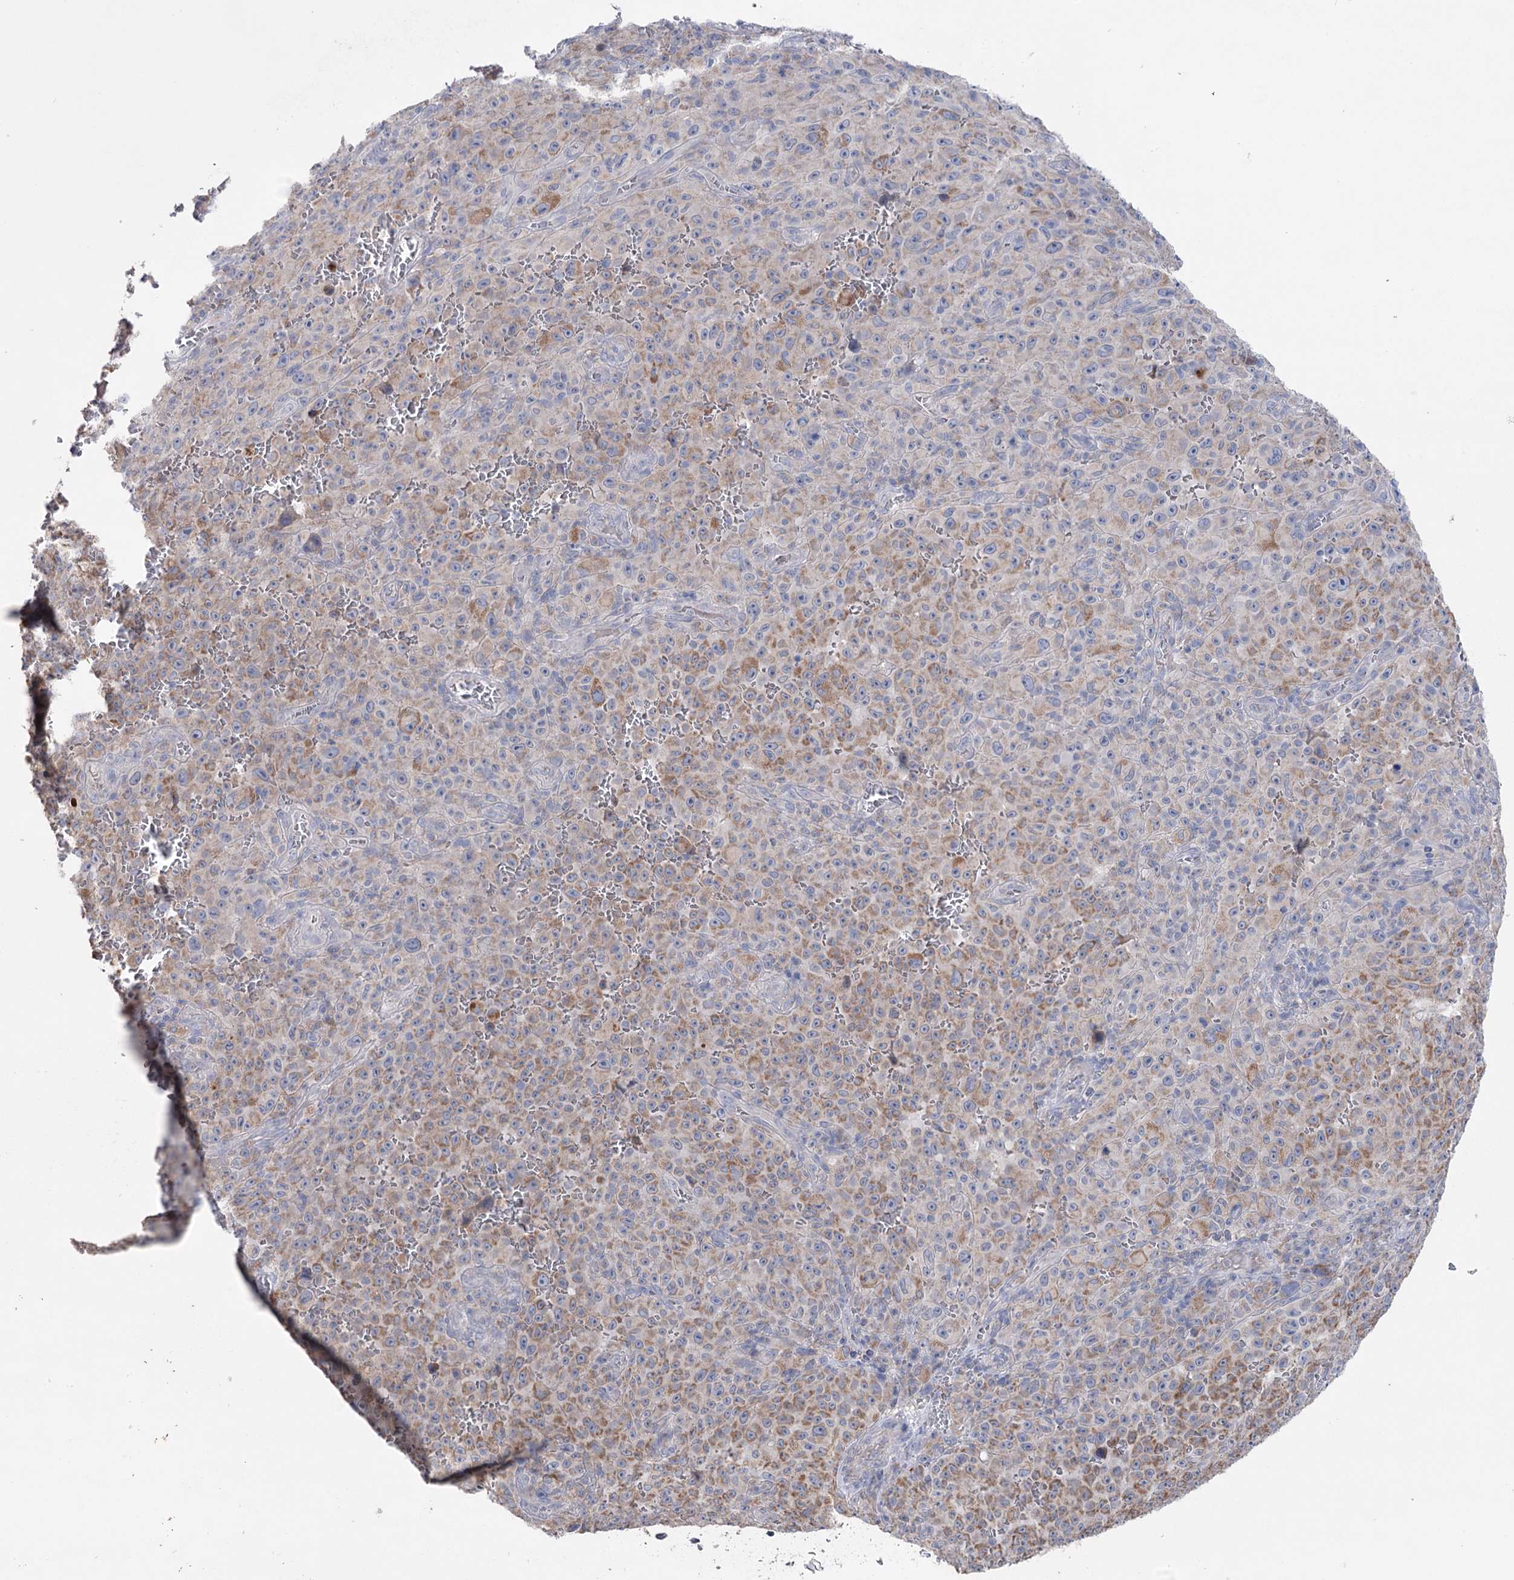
{"staining": {"intensity": "moderate", "quantity": "25%-75%", "location": "cytoplasmic/membranous"}, "tissue": "melanoma", "cell_type": "Tumor cells", "image_type": "cancer", "snomed": [{"axis": "morphology", "description": "Malignant melanoma, NOS"}, {"axis": "topography", "description": "Skin"}], "caption": "Protein expression analysis of human melanoma reveals moderate cytoplasmic/membranous expression in about 25%-75% of tumor cells. (Stains: DAB (3,3'-diaminobenzidine) in brown, nuclei in blue, Microscopy: brightfield microscopy at high magnification).", "gene": "MTCH2", "patient": {"sex": "female", "age": 82}}